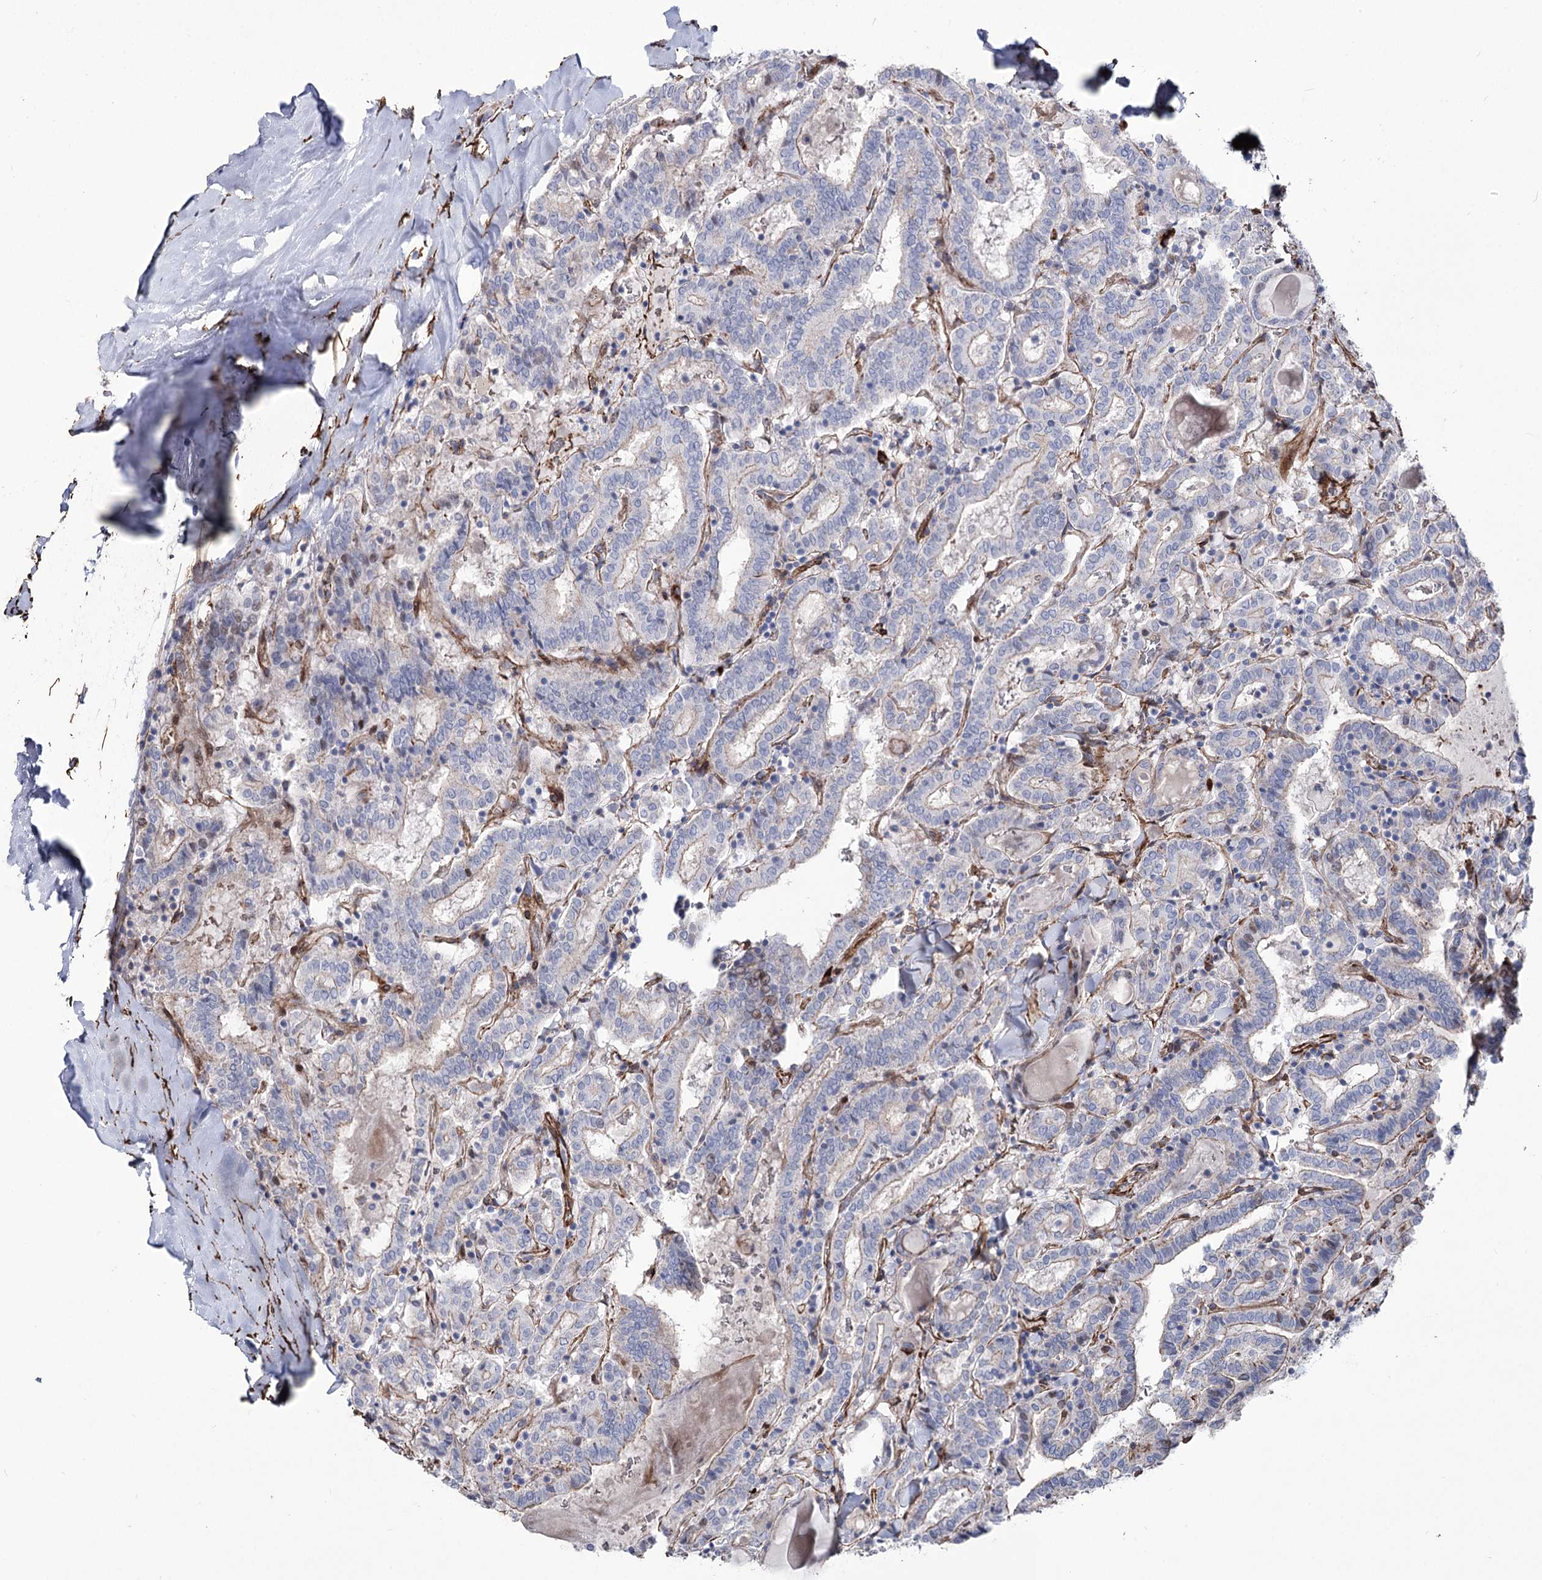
{"staining": {"intensity": "weak", "quantity": "<25%", "location": "cytoplasmic/membranous"}, "tissue": "thyroid cancer", "cell_type": "Tumor cells", "image_type": "cancer", "snomed": [{"axis": "morphology", "description": "Papillary adenocarcinoma, NOS"}, {"axis": "topography", "description": "Thyroid gland"}], "caption": "Tumor cells show no significant protein staining in thyroid papillary adenocarcinoma. Brightfield microscopy of IHC stained with DAB (brown) and hematoxylin (blue), captured at high magnification.", "gene": "ARHGAP20", "patient": {"sex": "female", "age": 72}}